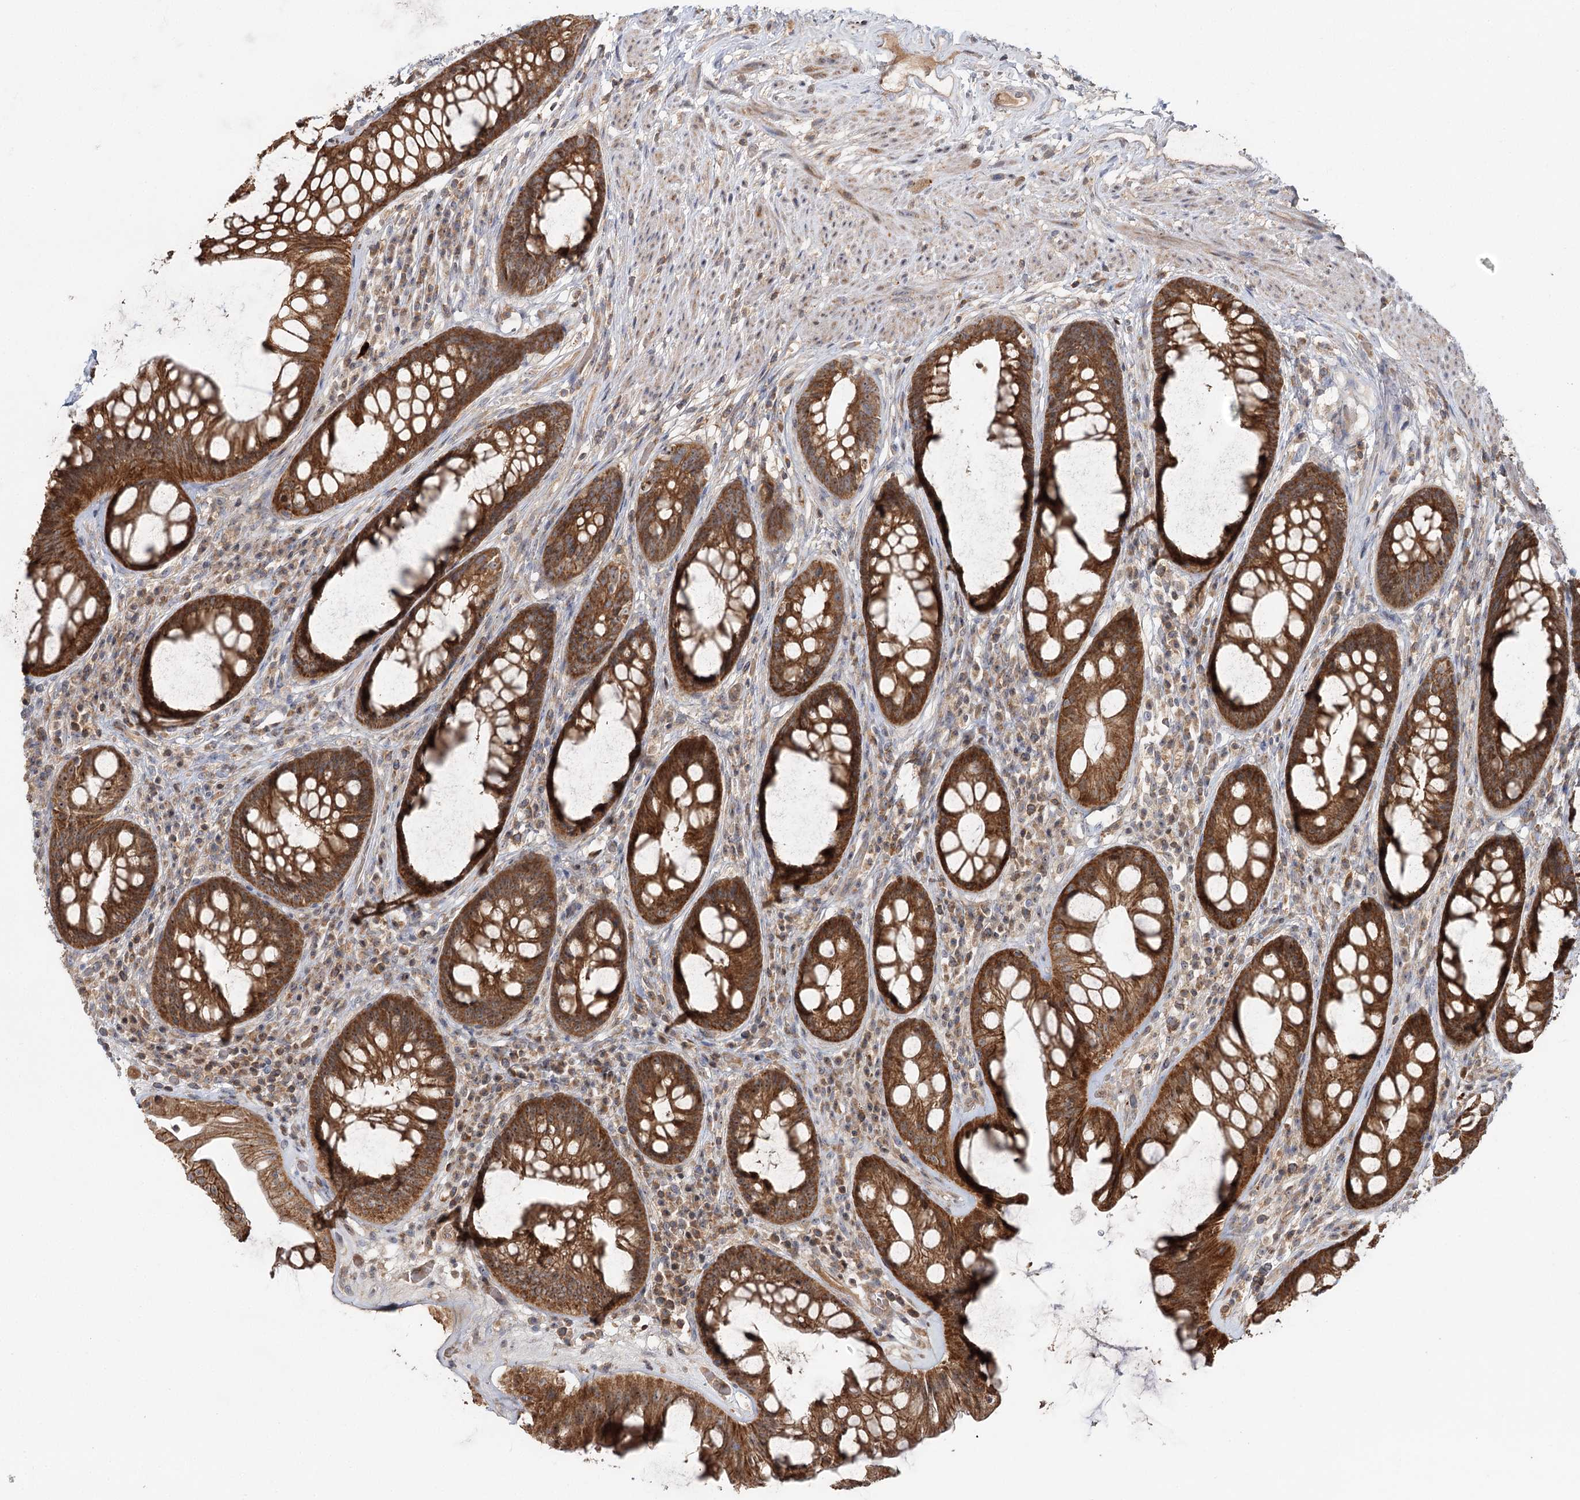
{"staining": {"intensity": "strong", "quantity": ">75%", "location": "cytoplasmic/membranous"}, "tissue": "rectum", "cell_type": "Glandular cells", "image_type": "normal", "snomed": [{"axis": "morphology", "description": "Normal tissue, NOS"}, {"axis": "topography", "description": "Rectum"}], "caption": "This histopathology image demonstrates unremarkable rectum stained with immunohistochemistry to label a protein in brown. The cytoplasmic/membranous of glandular cells show strong positivity for the protein. Nuclei are counter-stained blue.", "gene": "ENSG00000273217", "patient": {"sex": "male", "age": 74}}